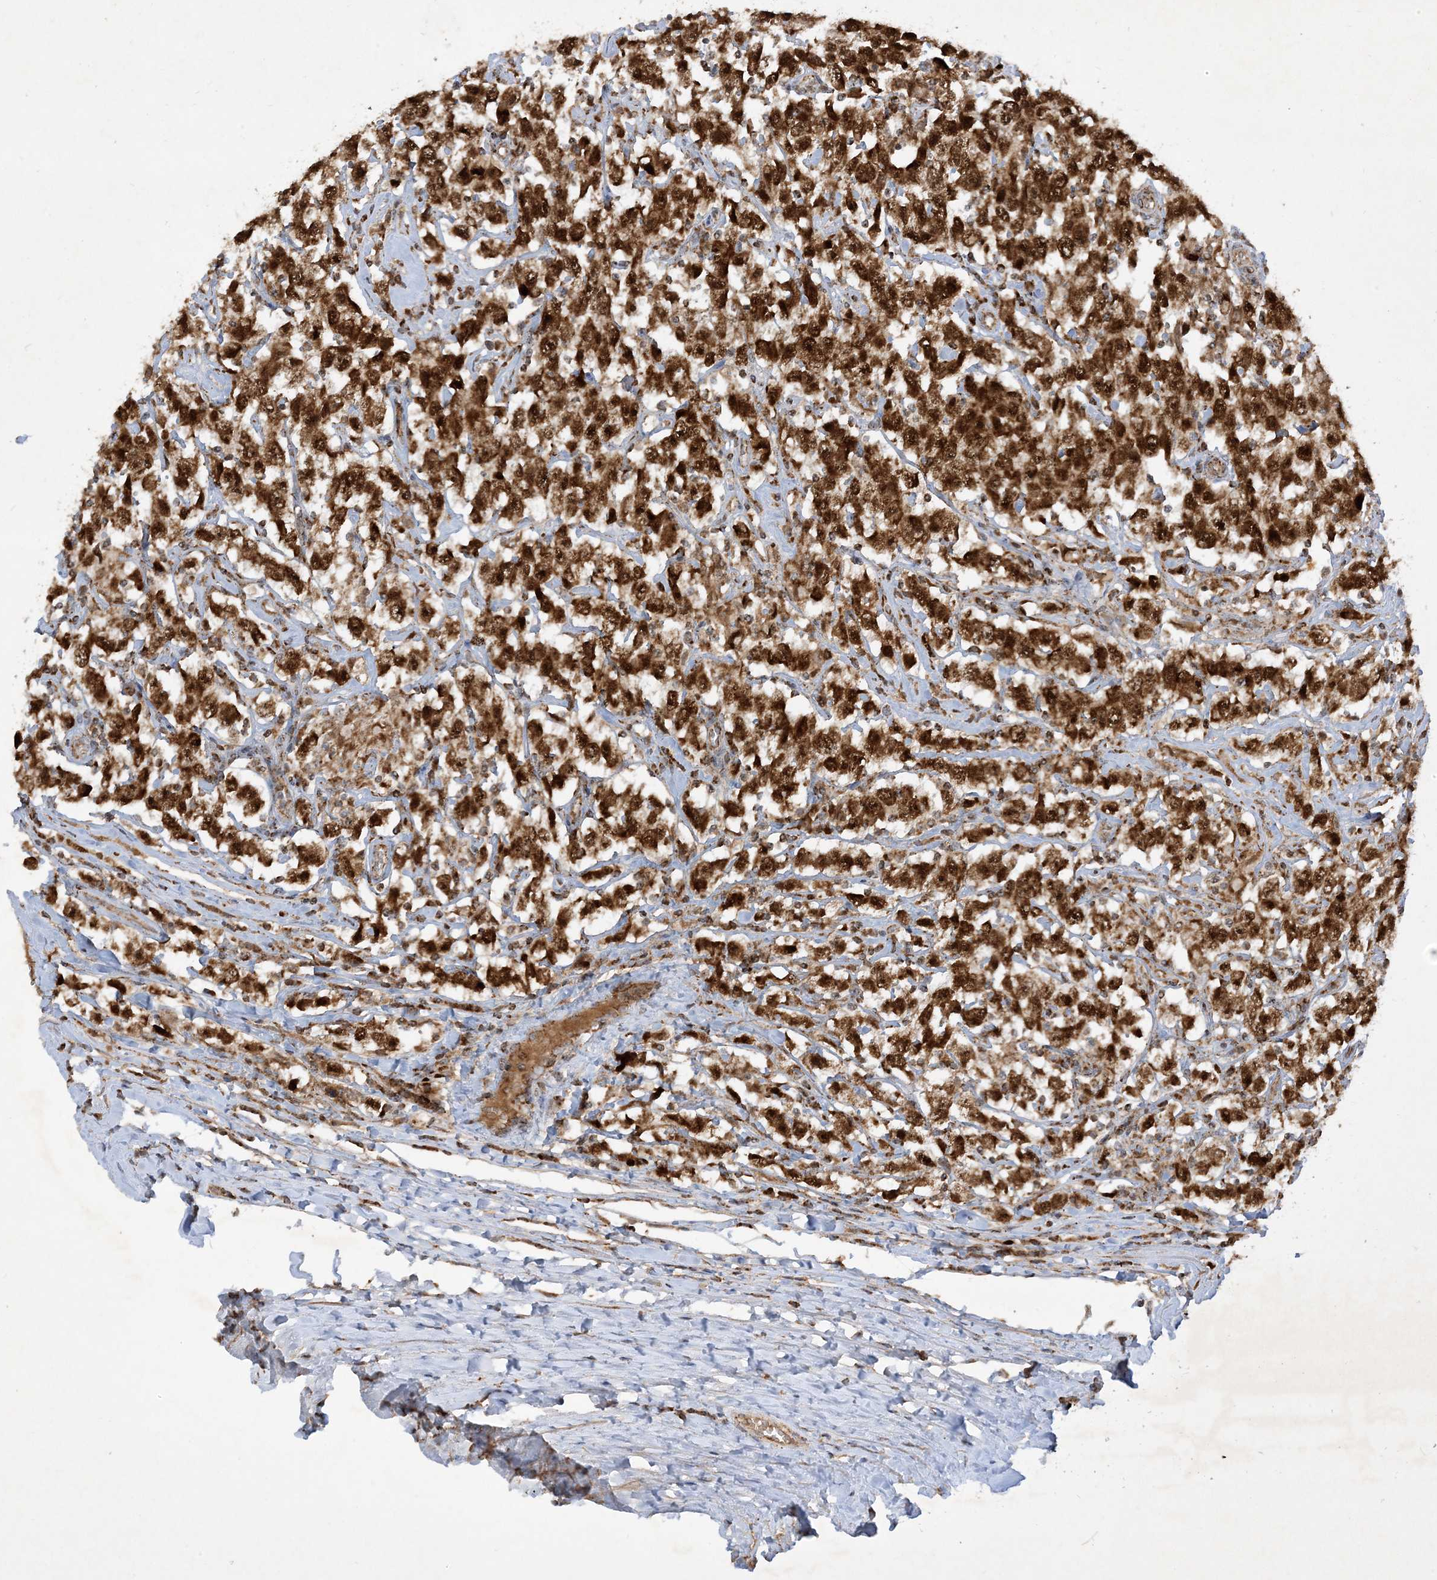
{"staining": {"intensity": "strong", "quantity": ">75%", "location": "cytoplasmic/membranous,nuclear"}, "tissue": "testis cancer", "cell_type": "Tumor cells", "image_type": "cancer", "snomed": [{"axis": "morphology", "description": "Seminoma, NOS"}, {"axis": "topography", "description": "Testis"}], "caption": "Testis seminoma stained with a brown dye demonstrates strong cytoplasmic/membranous and nuclear positive expression in about >75% of tumor cells.", "gene": "NDUFAF3", "patient": {"sex": "male", "age": 41}}